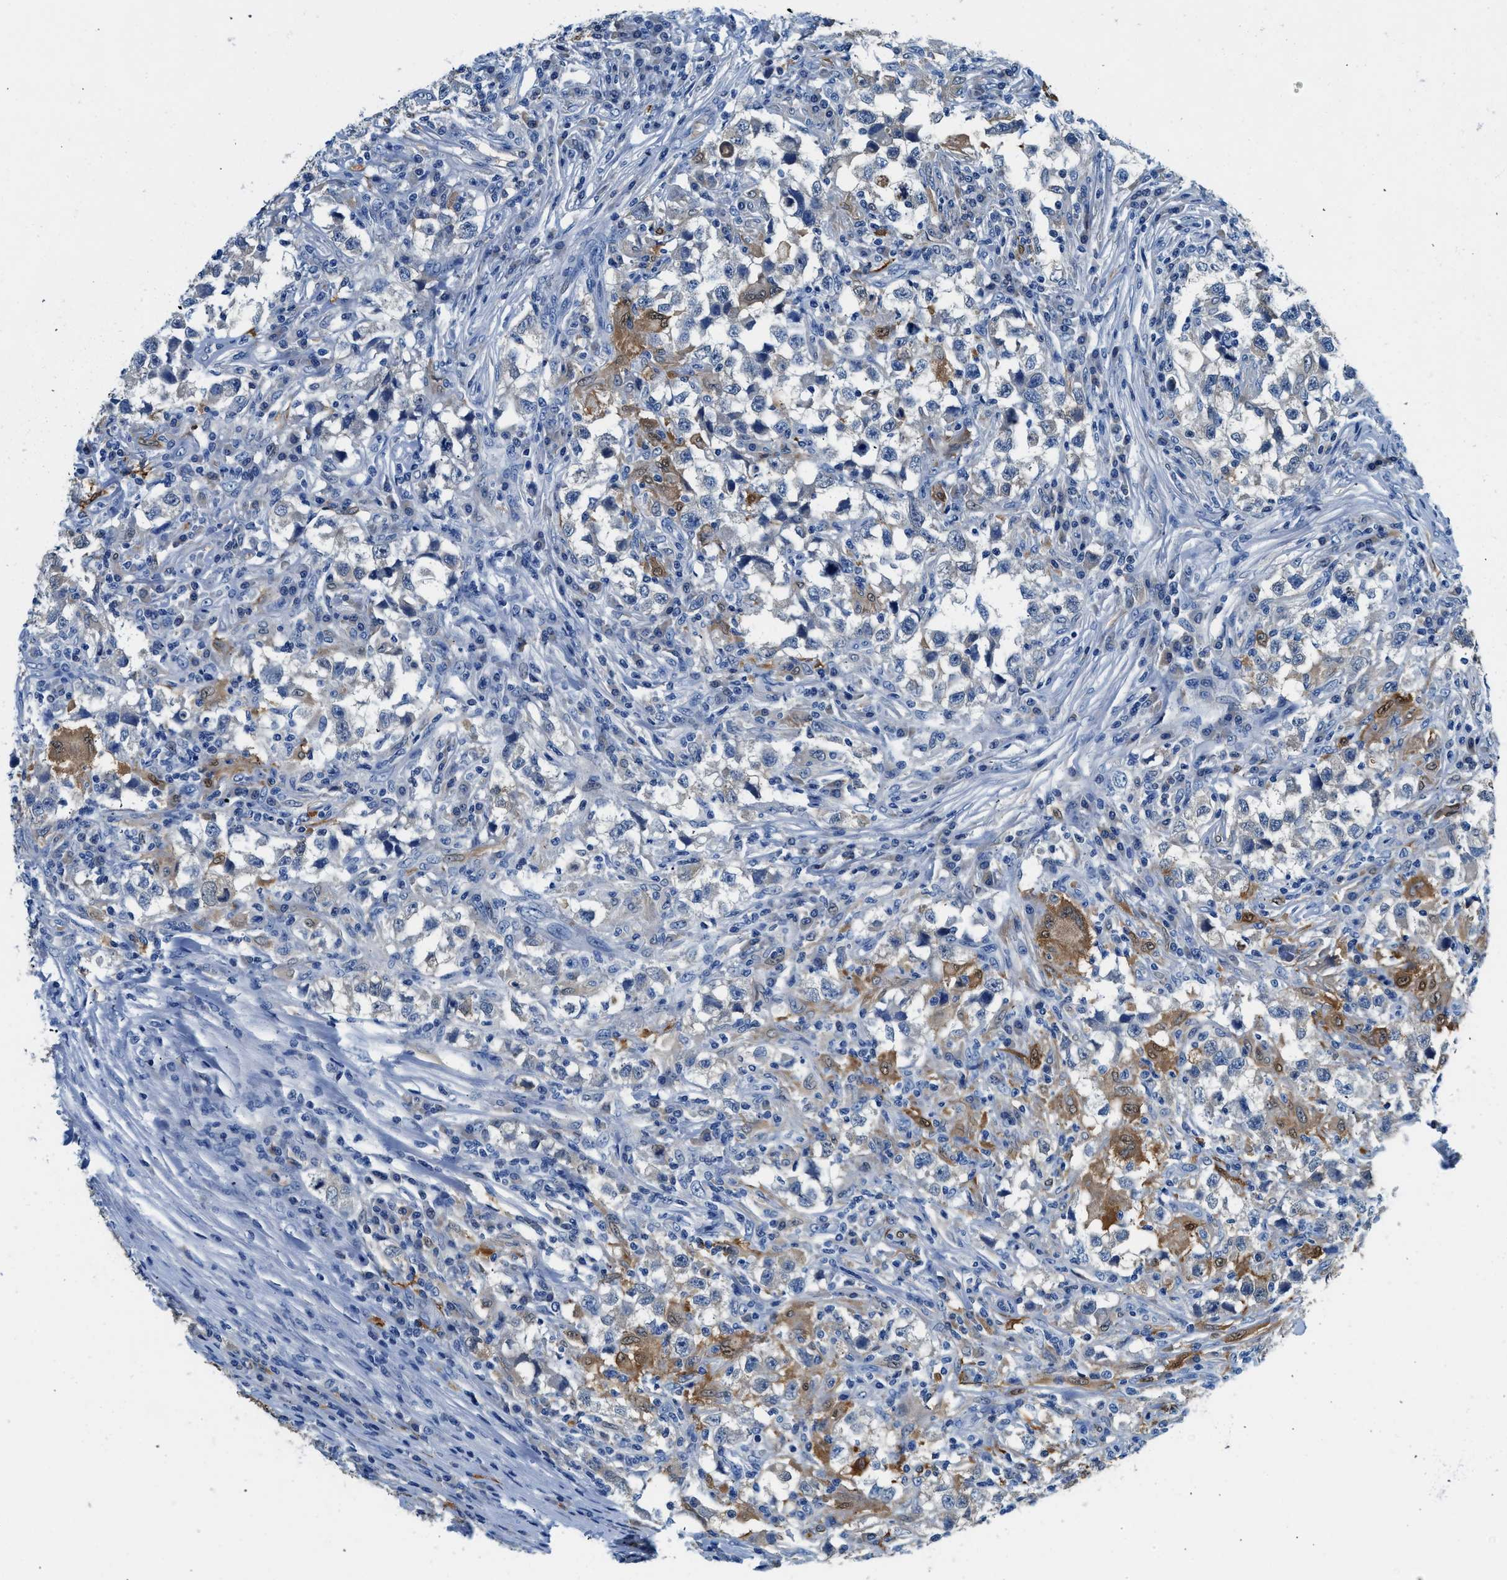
{"staining": {"intensity": "moderate", "quantity": "<25%", "location": "cytoplasmic/membranous"}, "tissue": "testis cancer", "cell_type": "Tumor cells", "image_type": "cancer", "snomed": [{"axis": "morphology", "description": "Carcinoma, Embryonal, NOS"}, {"axis": "topography", "description": "Testis"}], "caption": "High-magnification brightfield microscopy of testis cancer (embryonal carcinoma) stained with DAB (brown) and counterstained with hematoxylin (blue). tumor cells exhibit moderate cytoplasmic/membranous positivity is identified in approximately<25% of cells.", "gene": "FADS6", "patient": {"sex": "male", "age": 21}}